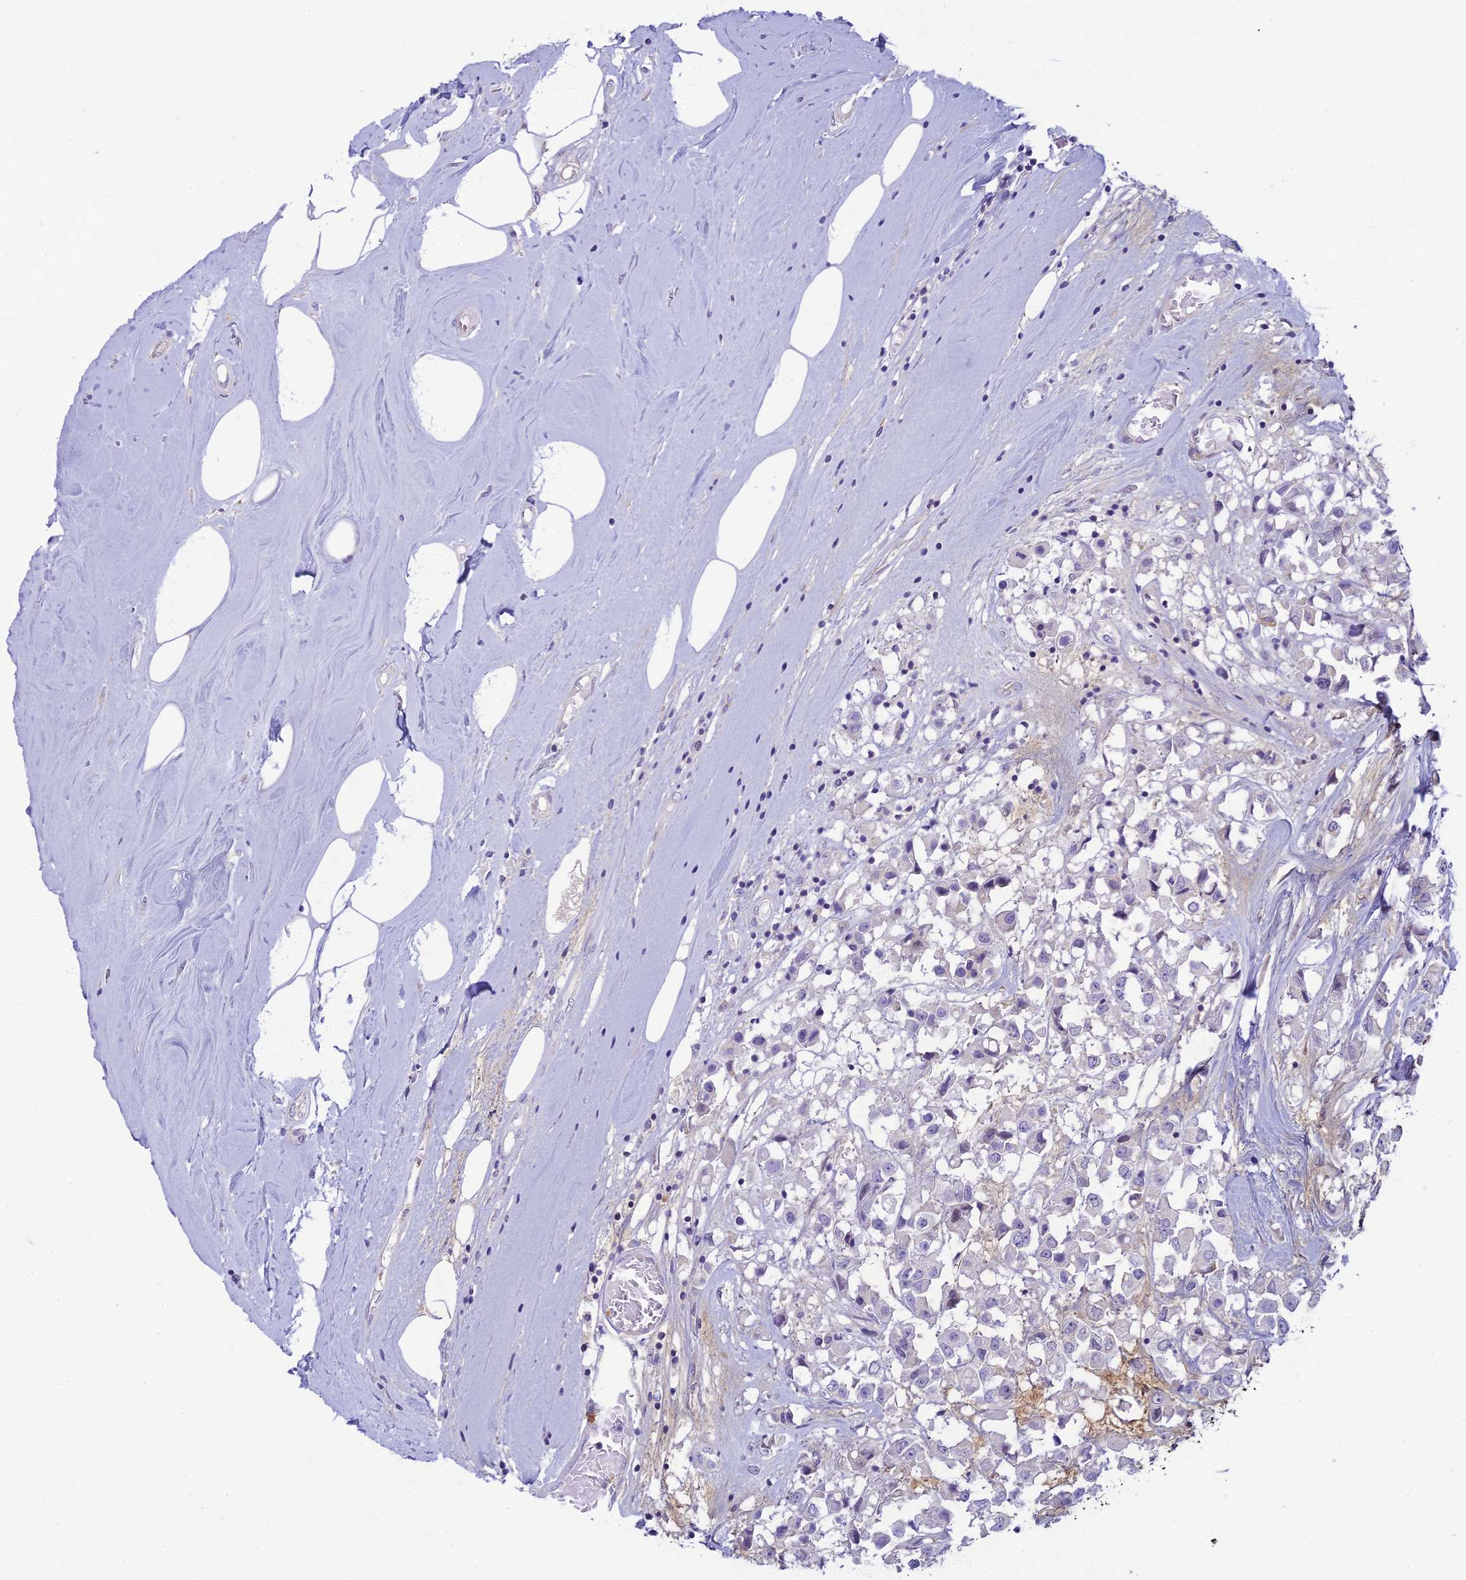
{"staining": {"intensity": "negative", "quantity": "none", "location": "none"}, "tissue": "breast cancer", "cell_type": "Tumor cells", "image_type": "cancer", "snomed": [{"axis": "morphology", "description": "Duct carcinoma"}, {"axis": "topography", "description": "Breast"}], "caption": "DAB (3,3'-diaminobenzidine) immunohistochemical staining of breast cancer demonstrates no significant positivity in tumor cells.", "gene": "FBXW4", "patient": {"sex": "female", "age": 61}}